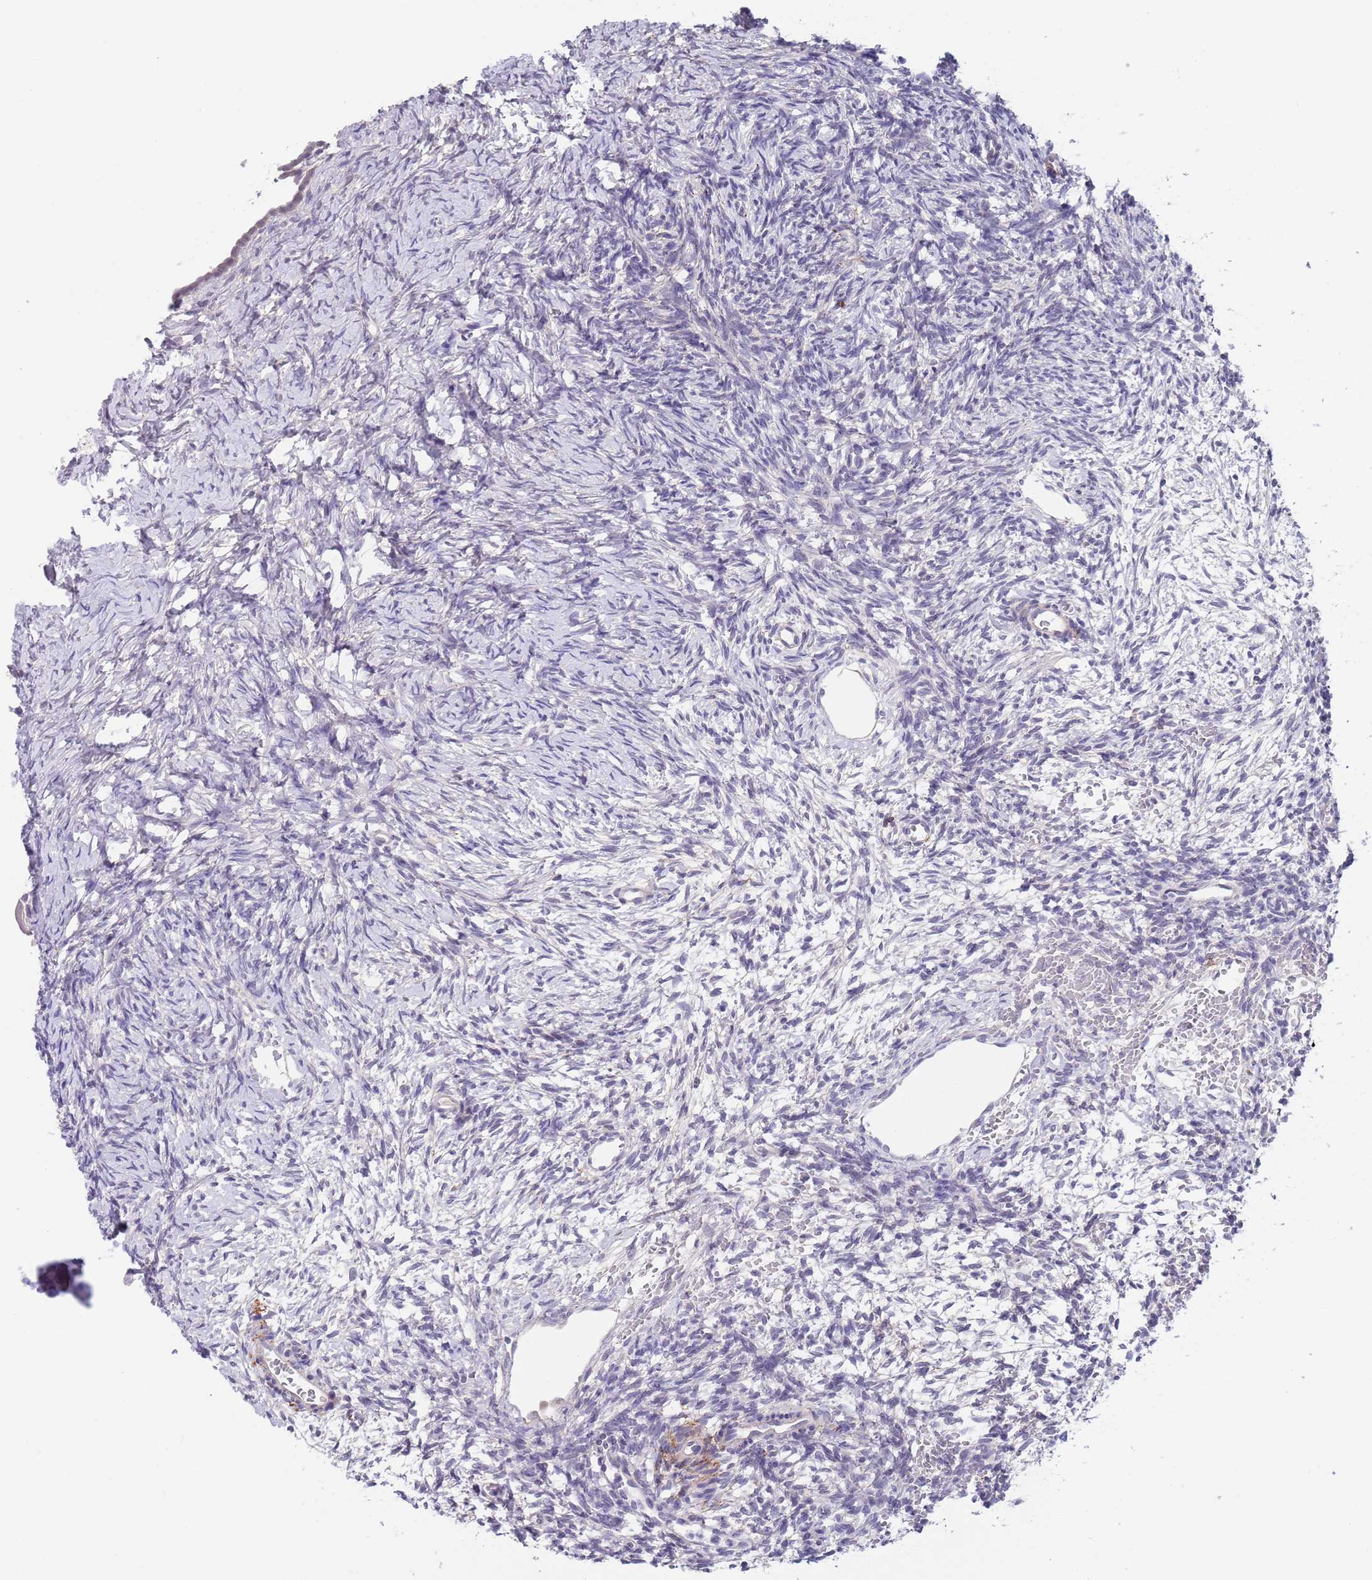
{"staining": {"intensity": "negative", "quantity": "none", "location": "none"}, "tissue": "ovary", "cell_type": "Ovarian stroma cells", "image_type": "normal", "snomed": [{"axis": "morphology", "description": "Normal tissue, NOS"}, {"axis": "topography", "description": "Ovary"}], "caption": "This is an immunohistochemistry micrograph of unremarkable ovary. There is no staining in ovarian stroma cells.", "gene": "RNF169", "patient": {"sex": "female", "age": 39}}